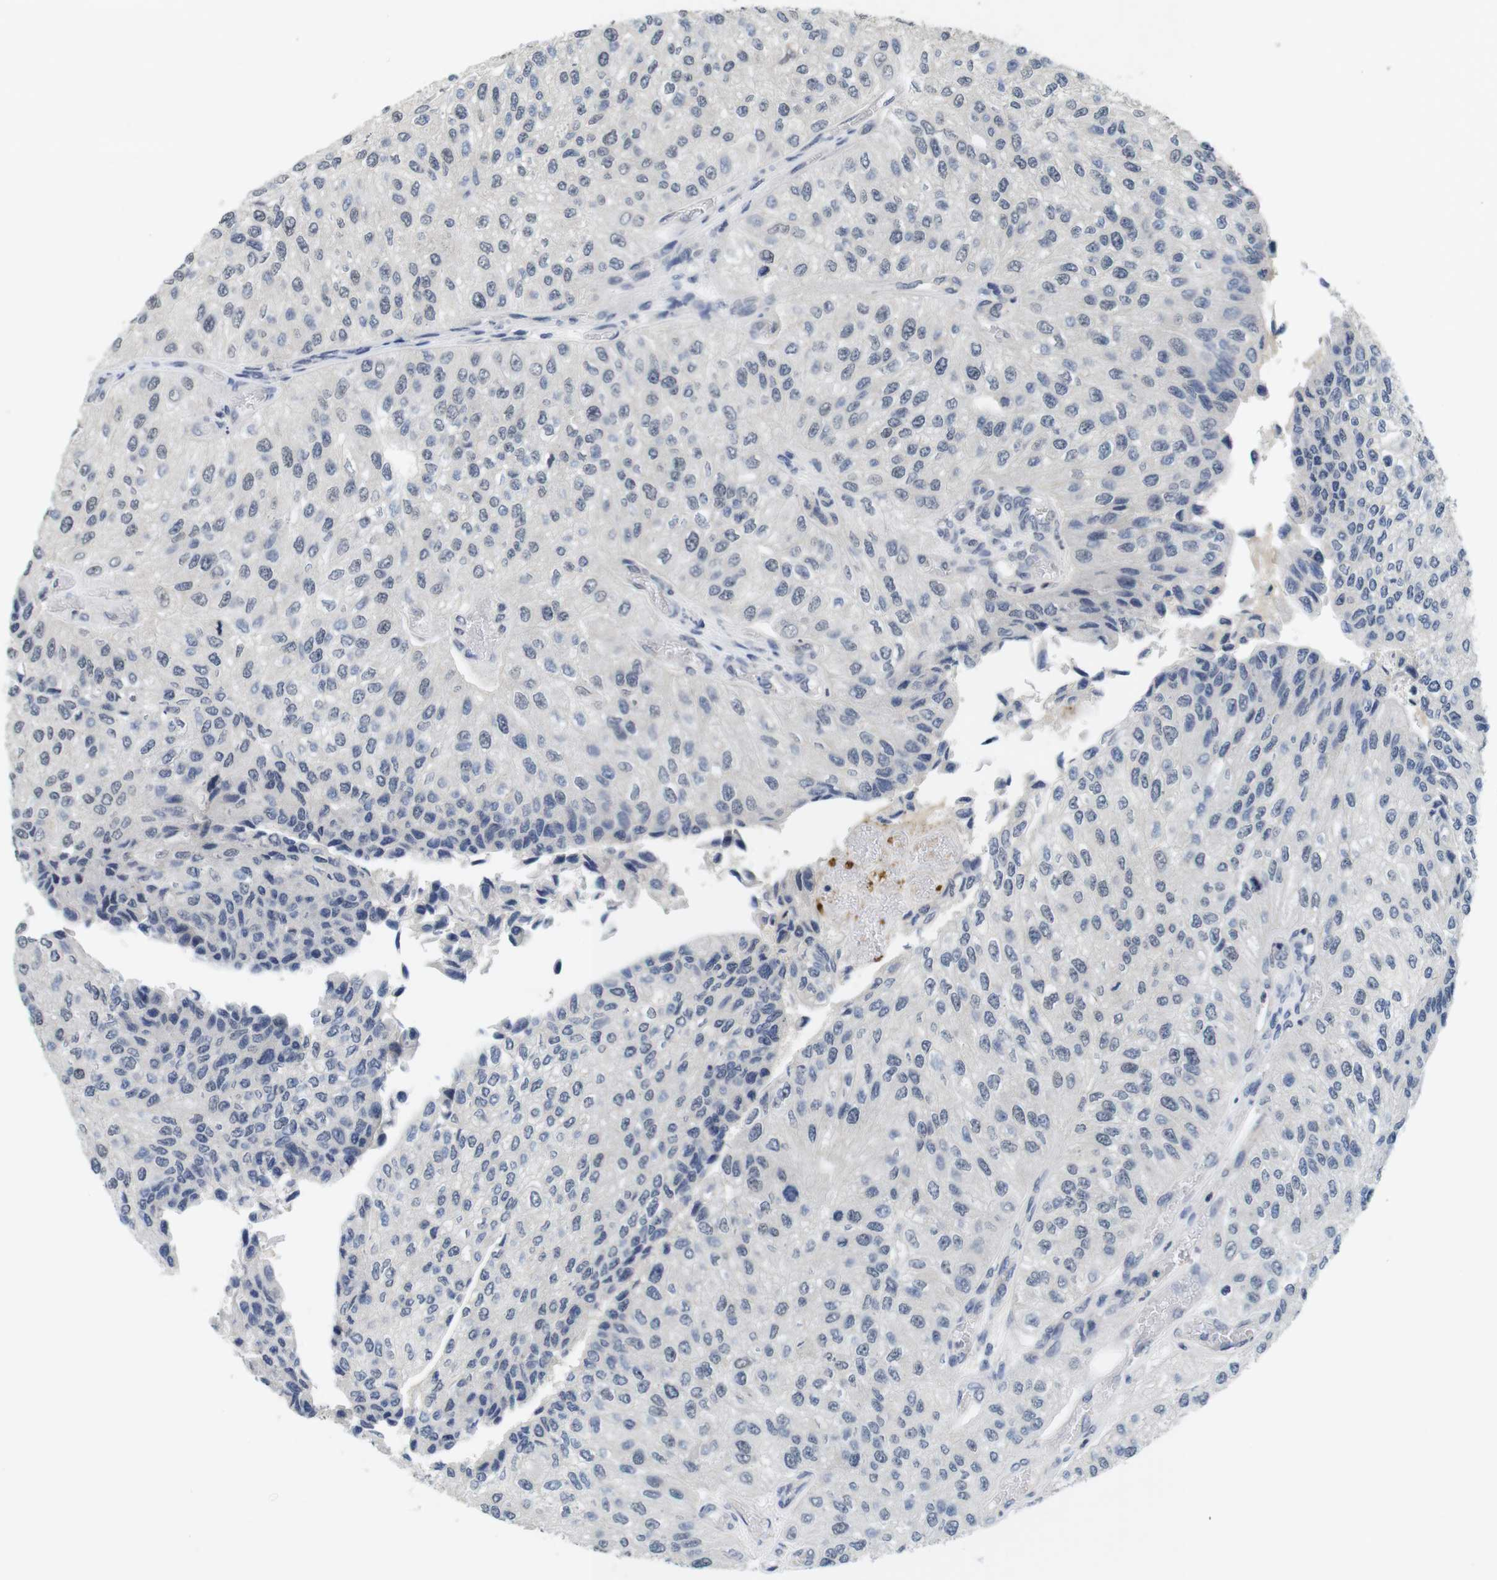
{"staining": {"intensity": "negative", "quantity": "none", "location": "none"}, "tissue": "urothelial cancer", "cell_type": "Tumor cells", "image_type": "cancer", "snomed": [{"axis": "morphology", "description": "Urothelial carcinoma, High grade"}, {"axis": "topography", "description": "Kidney"}, {"axis": "topography", "description": "Urinary bladder"}], "caption": "Urothelial cancer was stained to show a protein in brown. There is no significant expression in tumor cells. (DAB immunohistochemistry (IHC), high magnification).", "gene": "SKP2", "patient": {"sex": "male", "age": 77}}